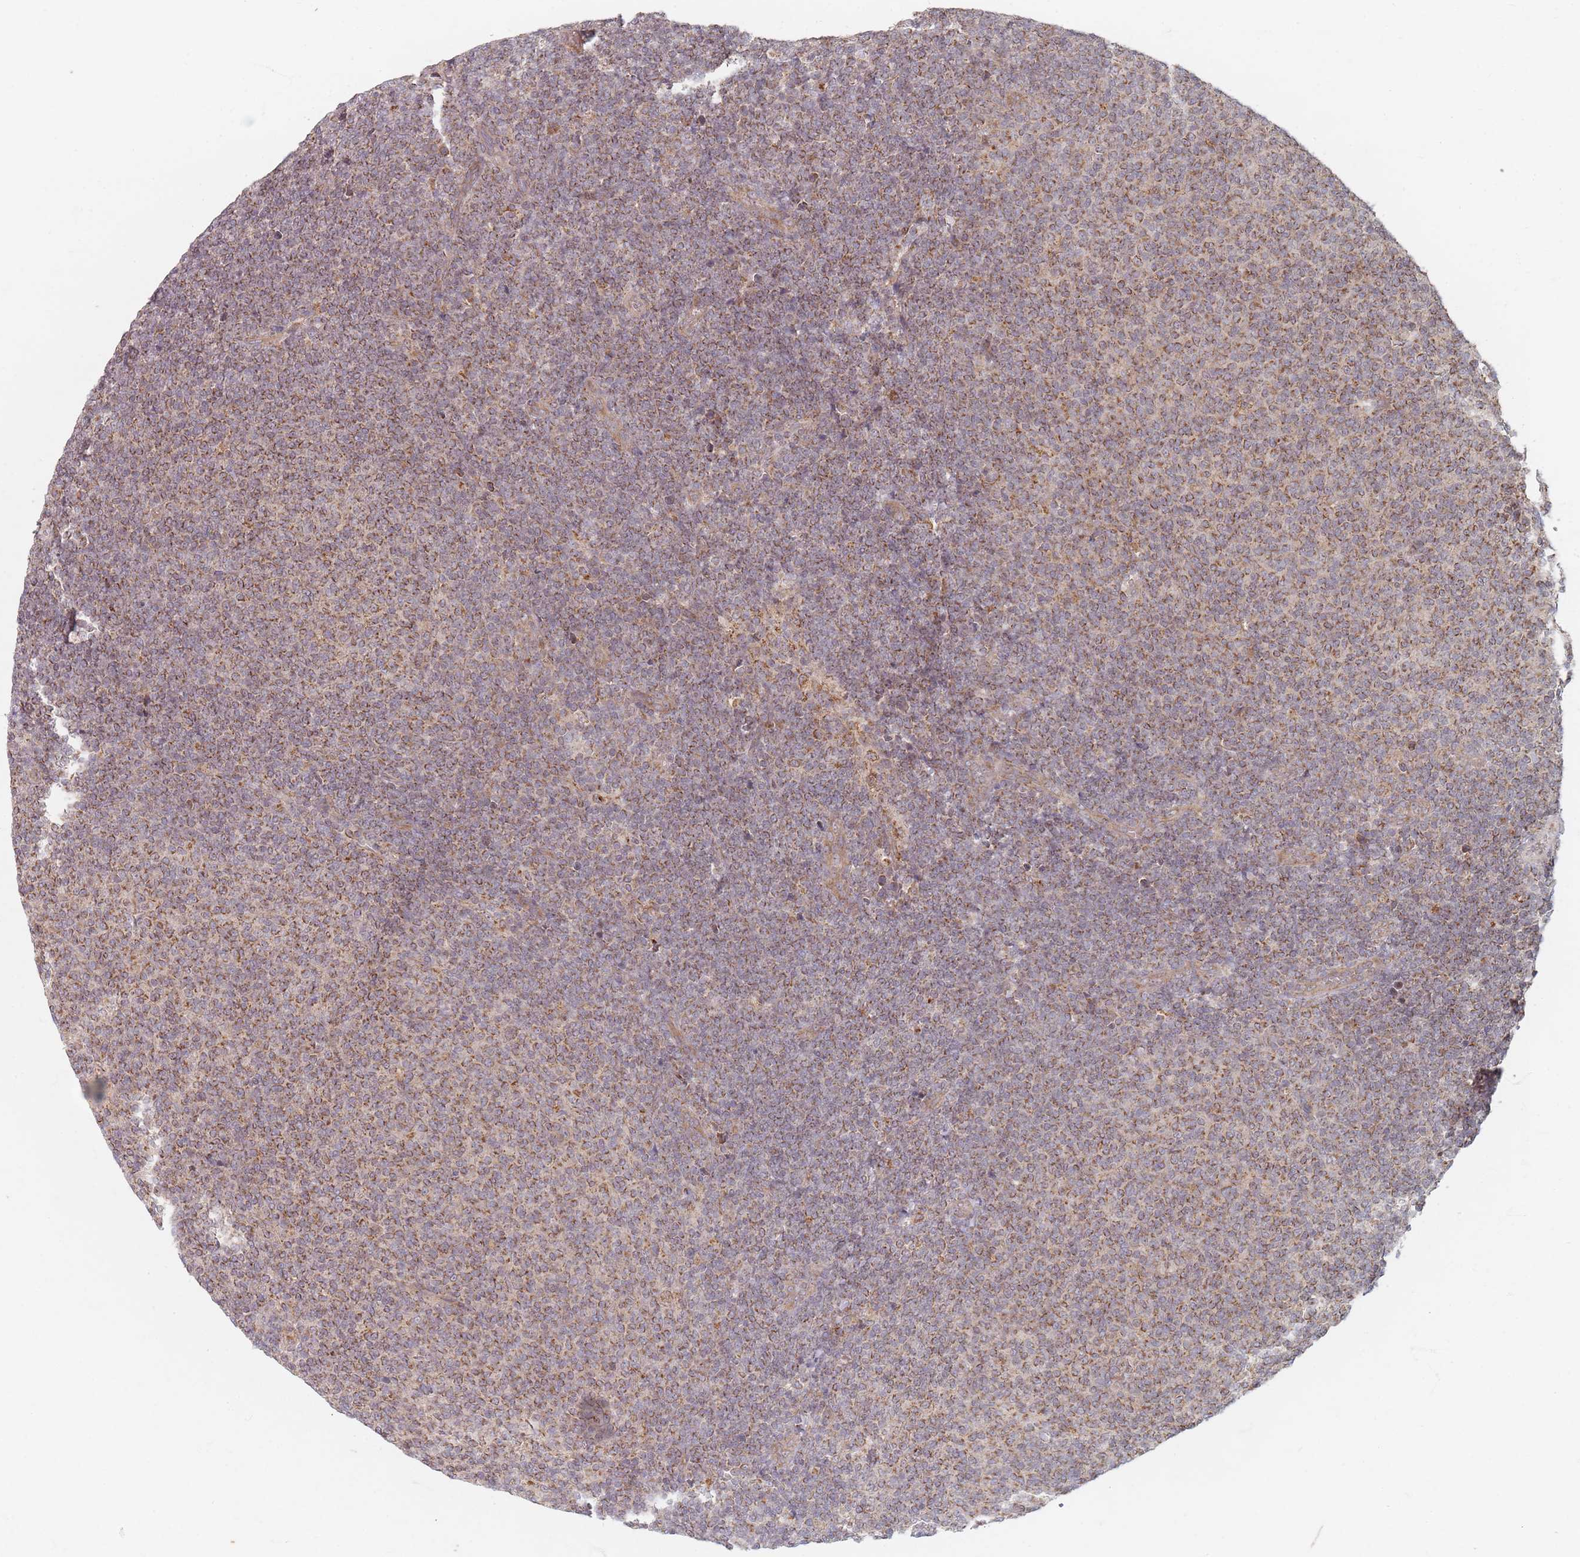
{"staining": {"intensity": "moderate", "quantity": ">75%", "location": "cytoplasmic/membranous"}, "tissue": "lymphoma", "cell_type": "Tumor cells", "image_type": "cancer", "snomed": [{"axis": "morphology", "description": "Malignant lymphoma, non-Hodgkin's type, Low grade"}, {"axis": "topography", "description": "Lymph node"}], "caption": "This image exhibits malignant lymphoma, non-Hodgkin's type (low-grade) stained with IHC to label a protein in brown. The cytoplasmic/membranous of tumor cells show moderate positivity for the protein. Nuclei are counter-stained blue.", "gene": "RADX", "patient": {"sex": "male", "age": 66}}